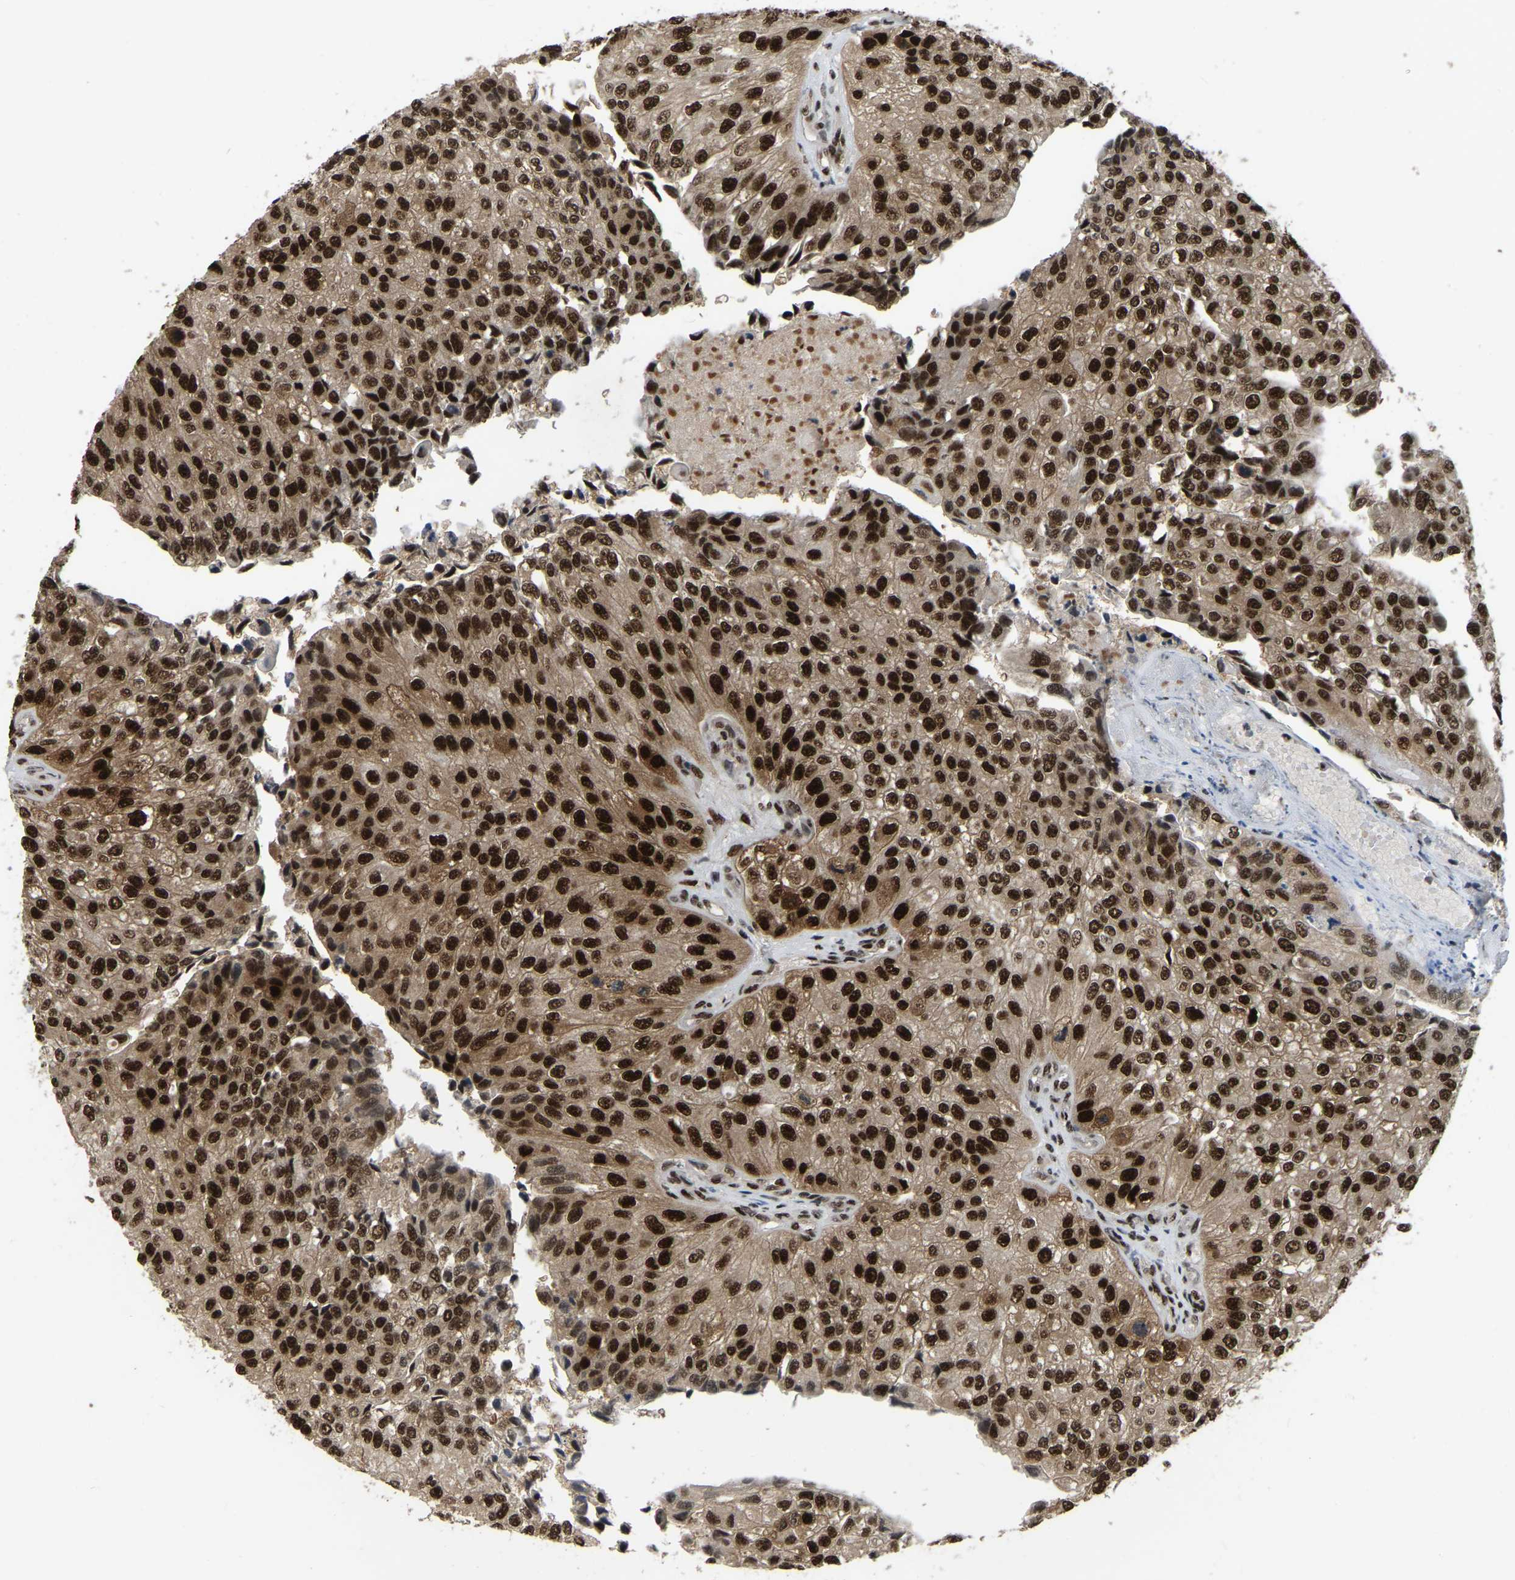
{"staining": {"intensity": "strong", "quantity": ">75%", "location": "nuclear"}, "tissue": "urothelial cancer", "cell_type": "Tumor cells", "image_type": "cancer", "snomed": [{"axis": "morphology", "description": "Urothelial carcinoma, High grade"}, {"axis": "topography", "description": "Kidney"}, {"axis": "topography", "description": "Urinary bladder"}], "caption": "Immunohistochemistry (IHC) photomicrograph of neoplastic tissue: urothelial cancer stained using immunohistochemistry displays high levels of strong protein expression localized specifically in the nuclear of tumor cells, appearing as a nuclear brown color.", "gene": "TBL1XR1", "patient": {"sex": "male", "age": 77}}